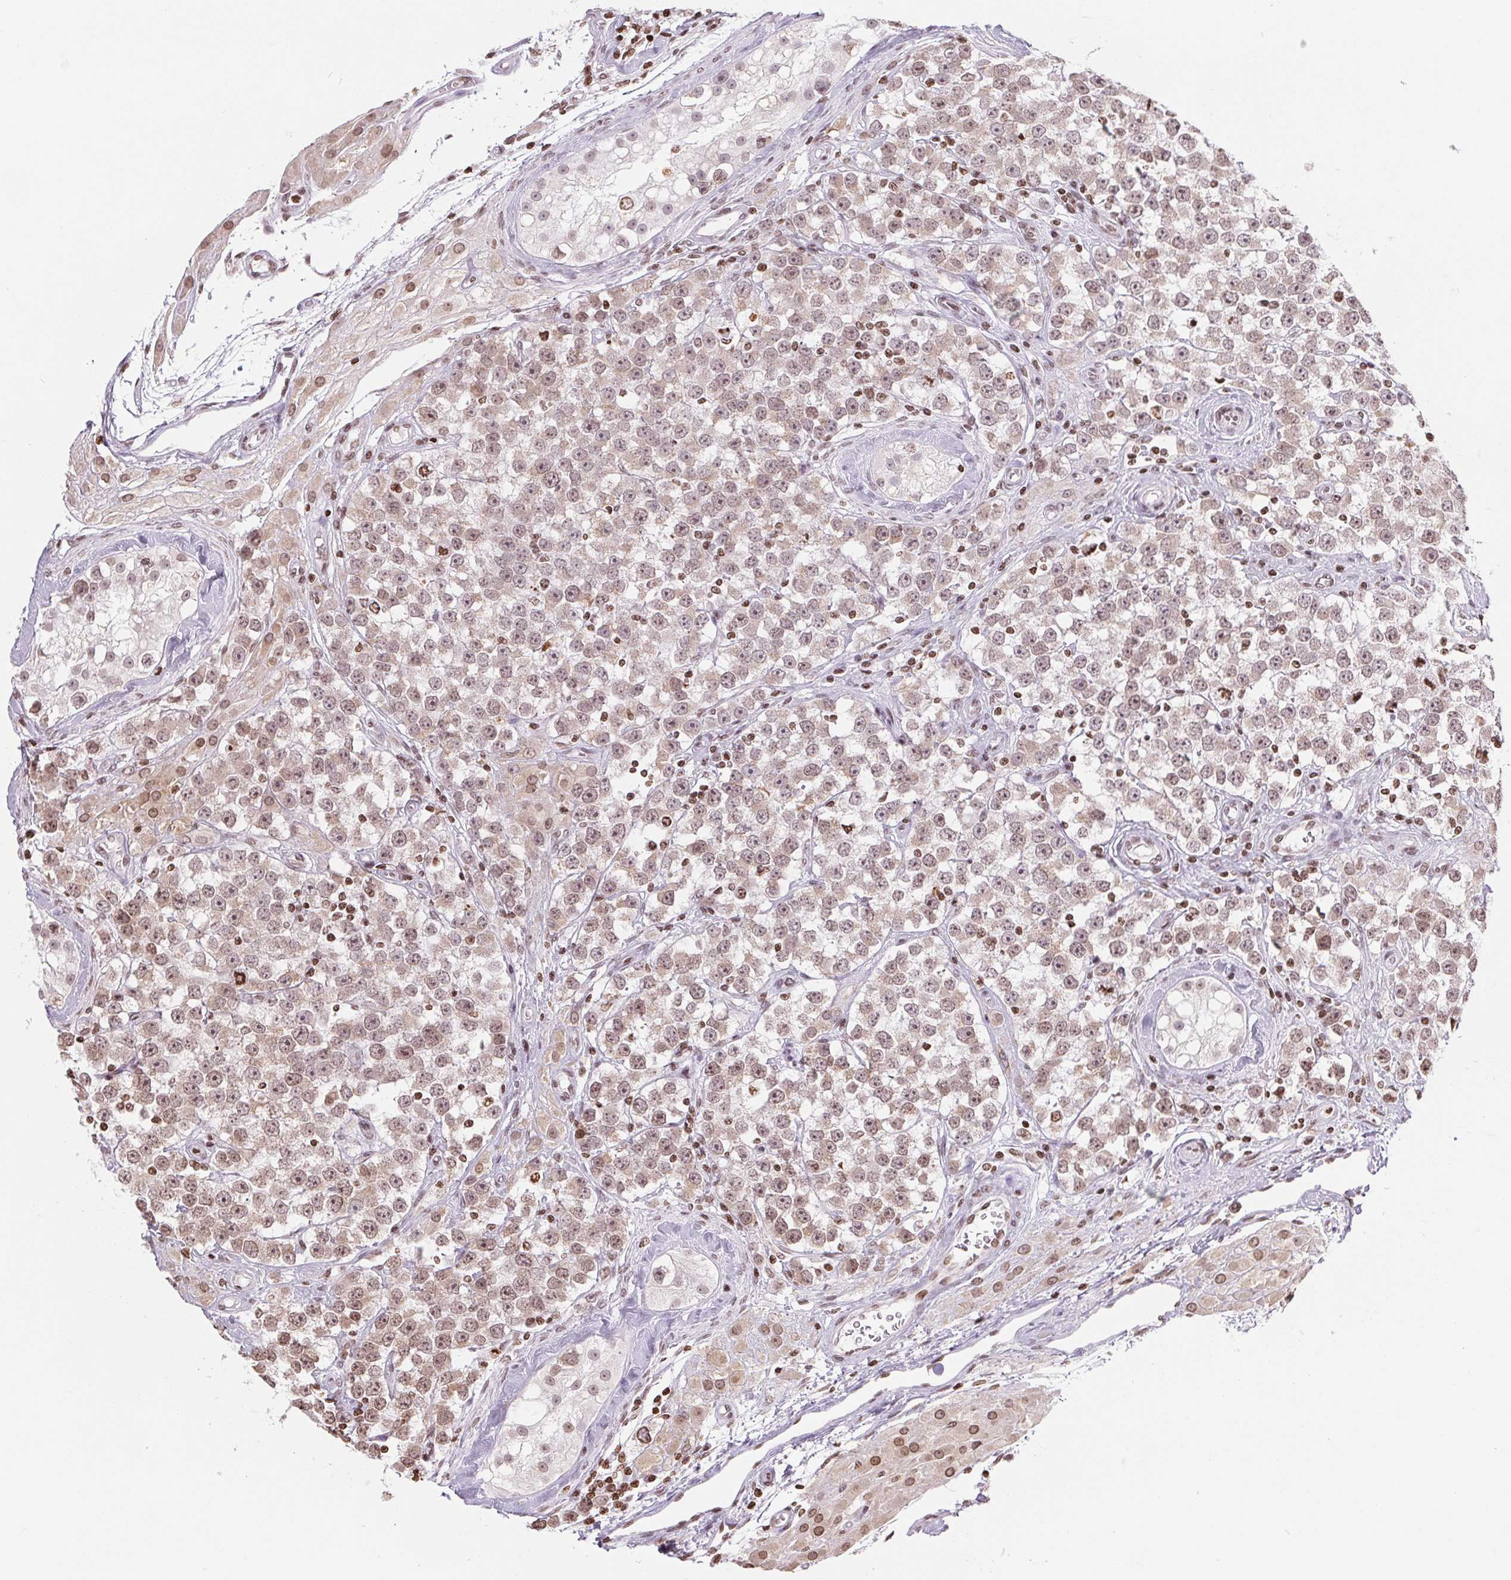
{"staining": {"intensity": "moderate", "quantity": "25%-75%", "location": "nuclear"}, "tissue": "testis cancer", "cell_type": "Tumor cells", "image_type": "cancer", "snomed": [{"axis": "morphology", "description": "Seminoma, NOS"}, {"axis": "topography", "description": "Testis"}], "caption": "Immunohistochemistry histopathology image of neoplastic tissue: testis cancer (seminoma) stained using immunohistochemistry (IHC) demonstrates medium levels of moderate protein expression localized specifically in the nuclear of tumor cells, appearing as a nuclear brown color.", "gene": "SMIM12", "patient": {"sex": "male", "age": 34}}